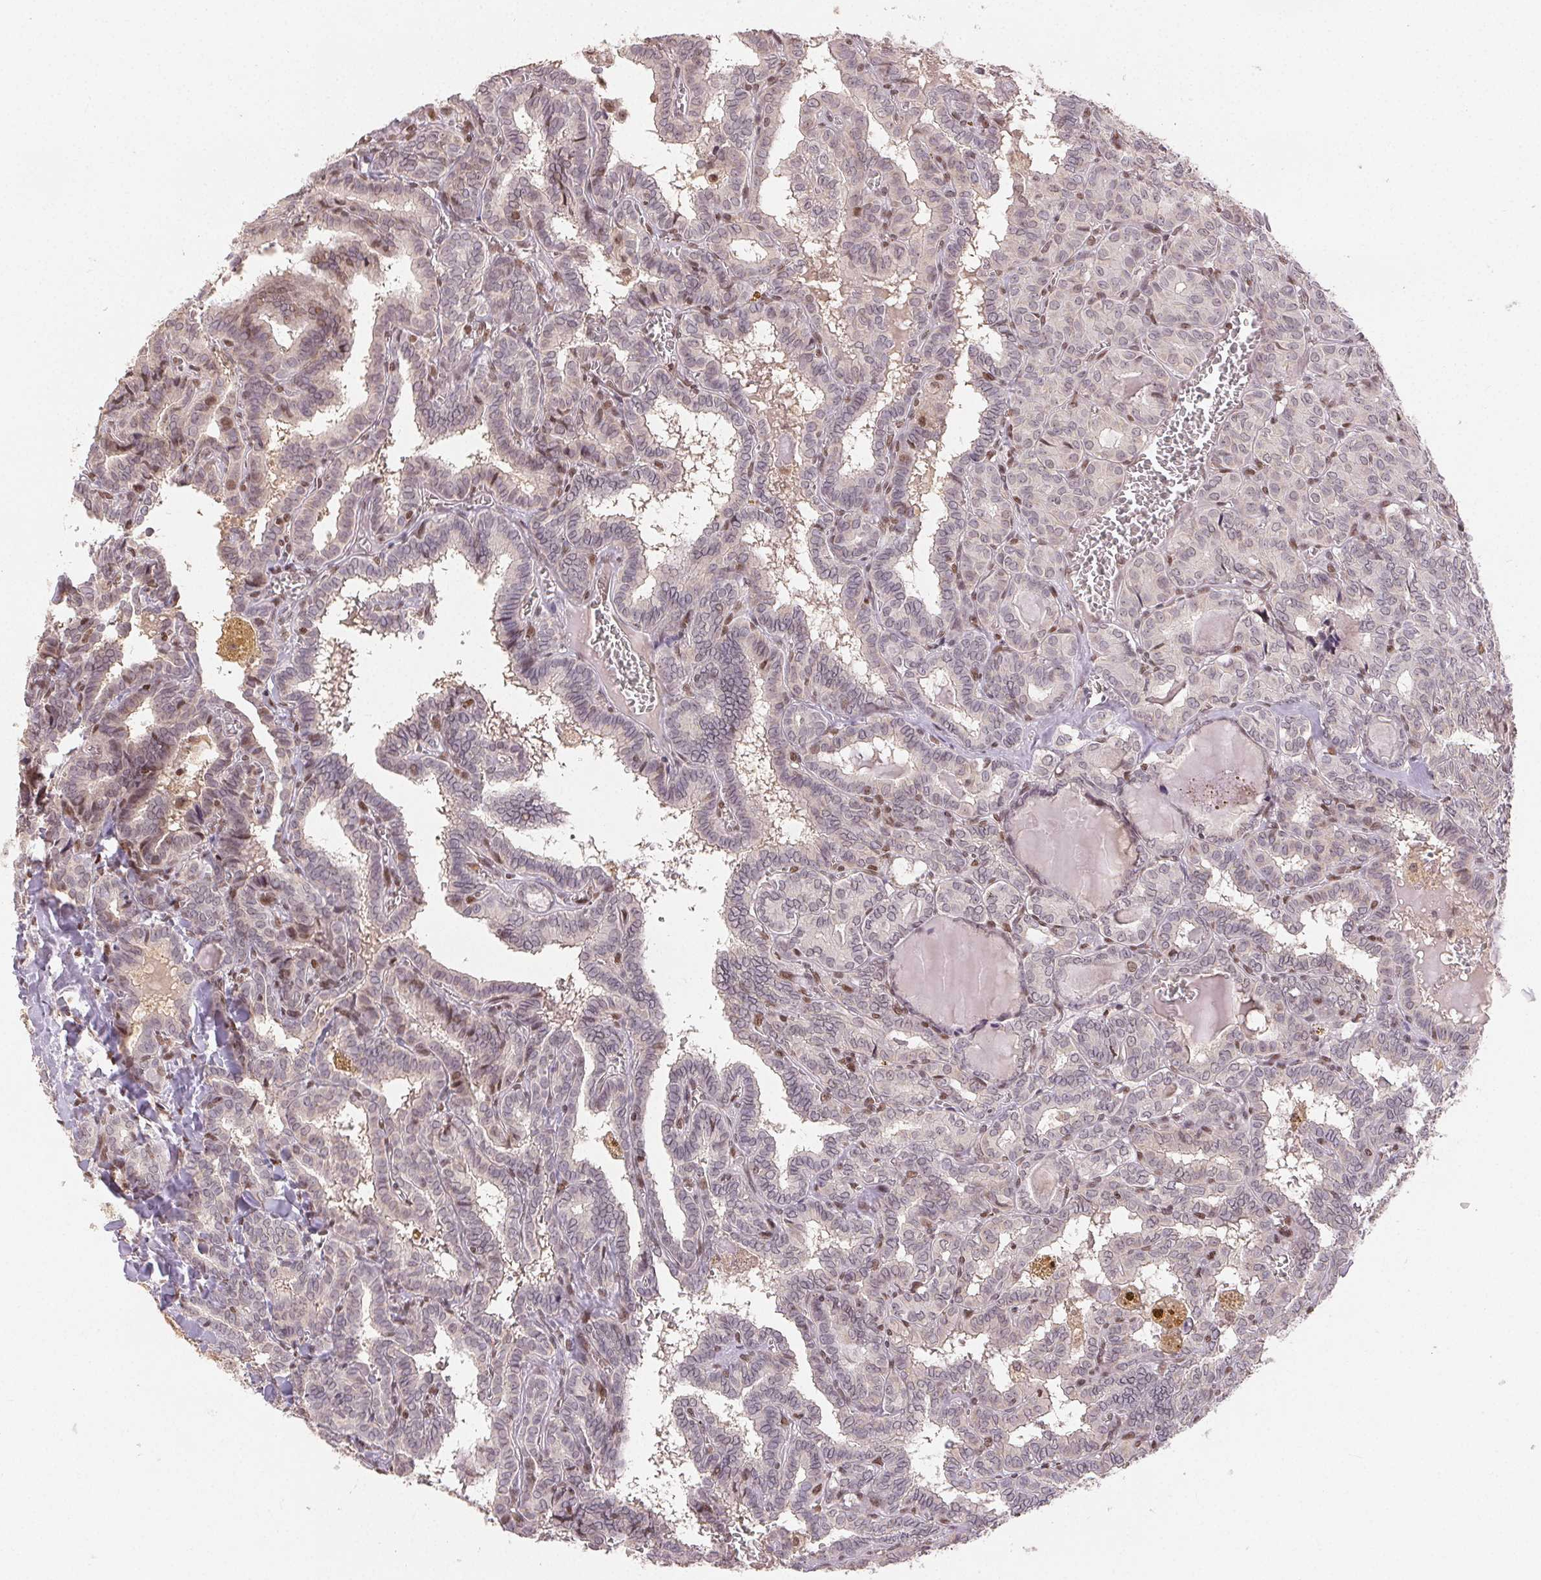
{"staining": {"intensity": "weak", "quantity": "<25%", "location": "cytoplasmic/membranous,nuclear"}, "tissue": "thyroid cancer", "cell_type": "Tumor cells", "image_type": "cancer", "snomed": [{"axis": "morphology", "description": "Papillary adenocarcinoma, NOS"}, {"axis": "topography", "description": "Thyroid gland"}], "caption": "An image of human thyroid cancer is negative for staining in tumor cells.", "gene": "MAPKAPK2", "patient": {"sex": "female", "age": 39}}